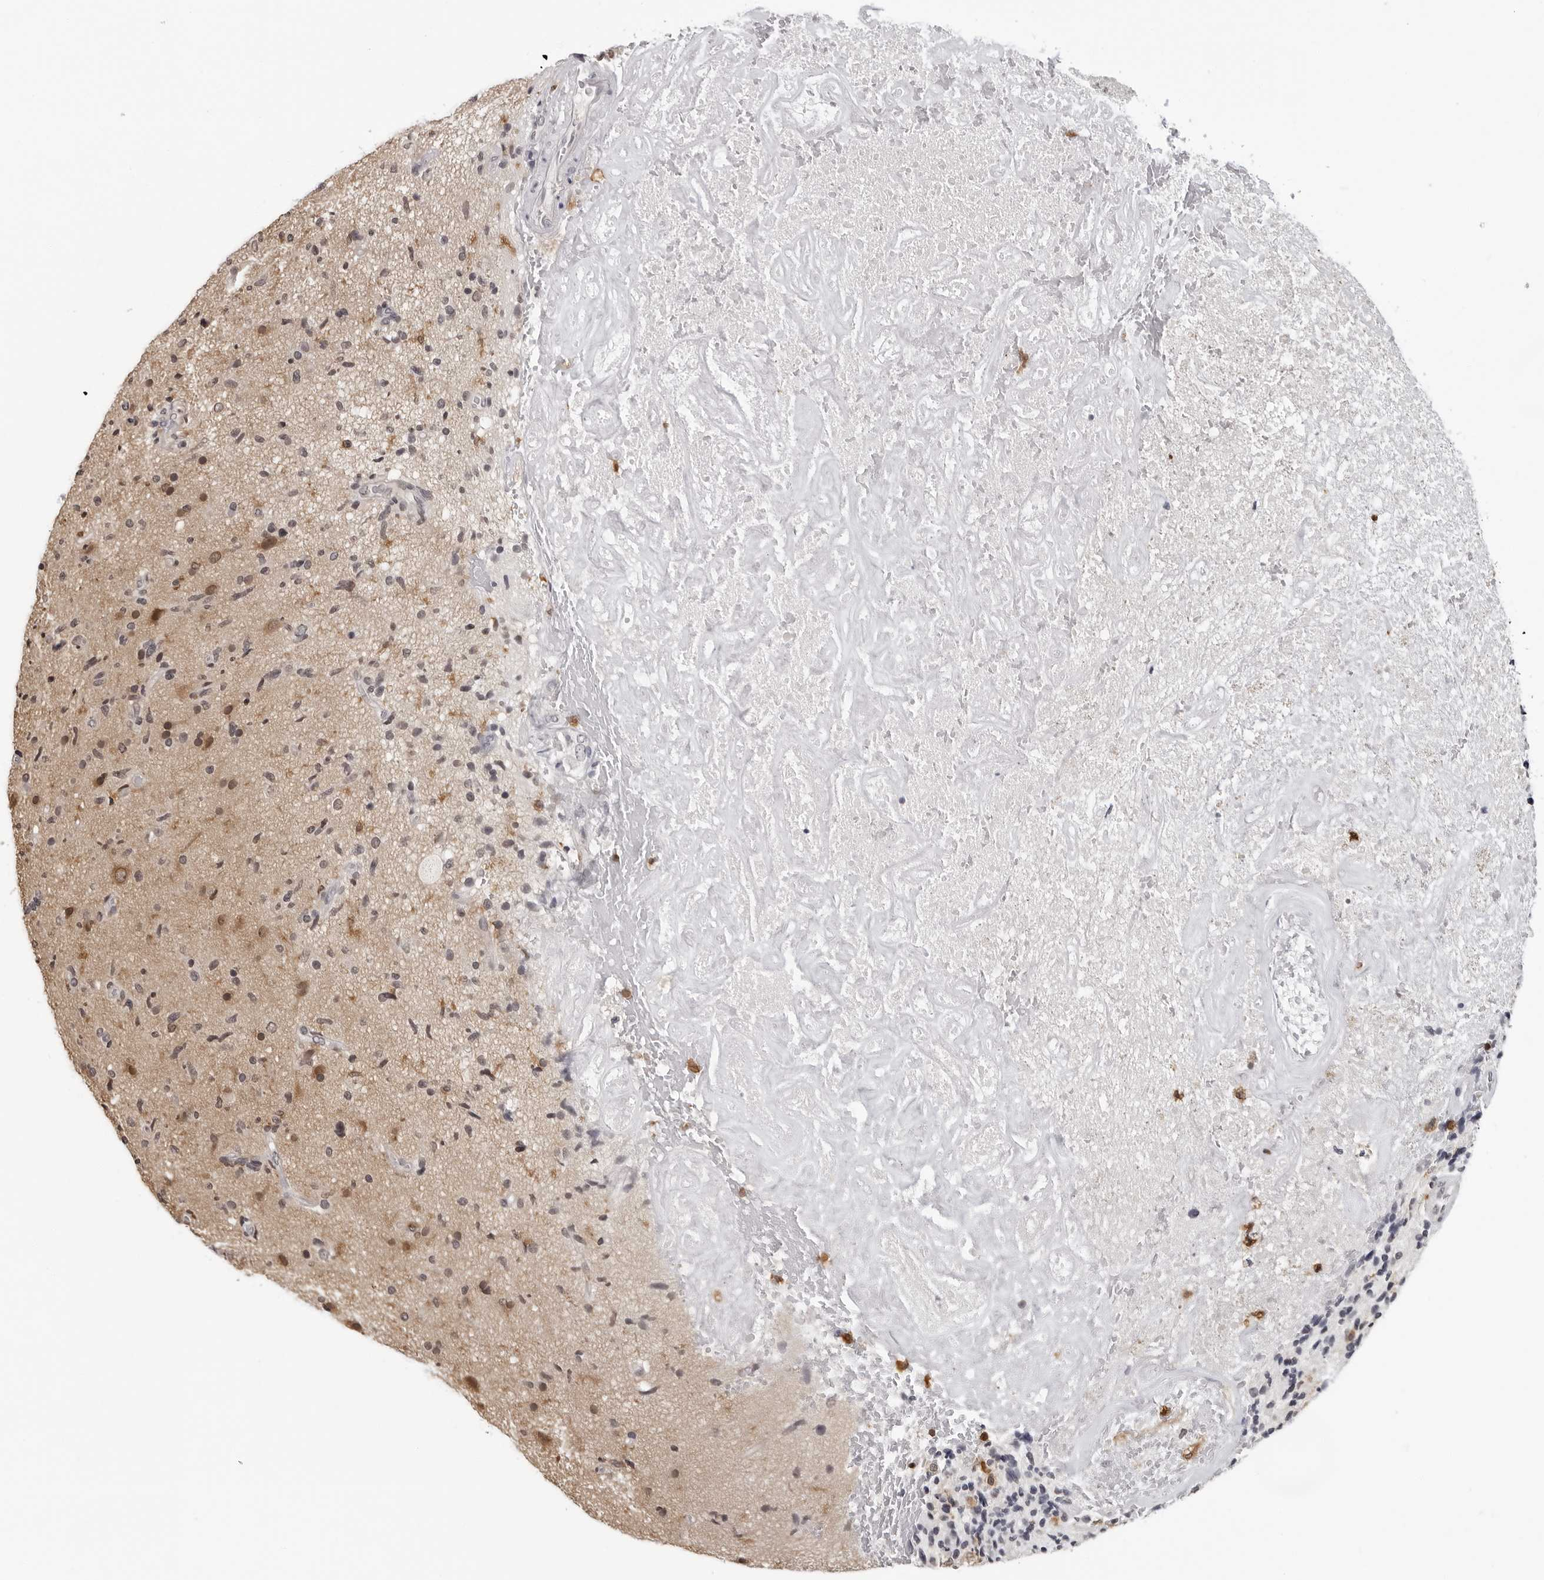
{"staining": {"intensity": "moderate", "quantity": "<25%", "location": "cytoplasmic/membranous"}, "tissue": "glioma", "cell_type": "Tumor cells", "image_type": "cancer", "snomed": [{"axis": "morphology", "description": "Glioma, malignant, High grade"}, {"axis": "topography", "description": "Brain"}], "caption": "Moderate cytoplasmic/membranous expression for a protein is identified in approximately <25% of tumor cells of glioma using immunohistochemistry (IHC).", "gene": "HSPH1", "patient": {"sex": "male", "age": 72}}